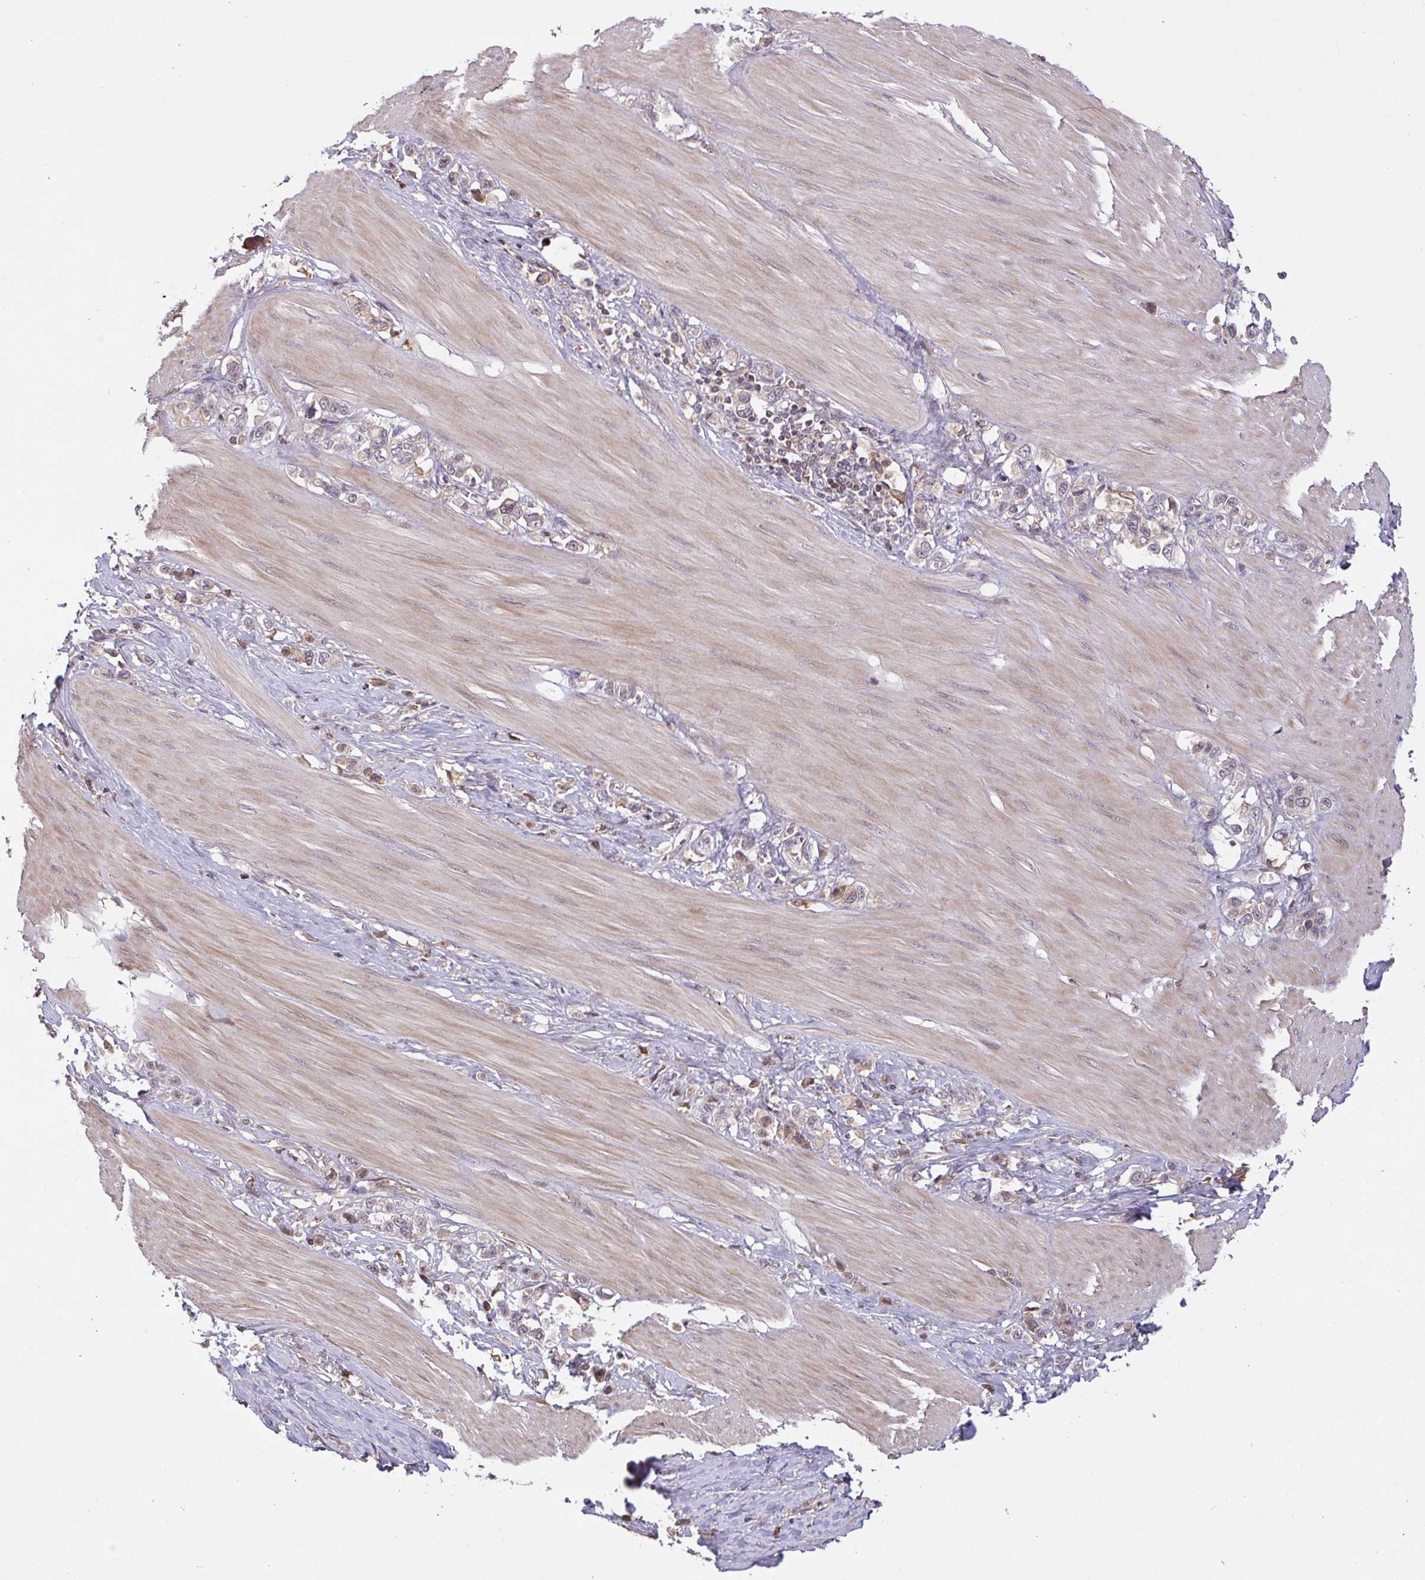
{"staining": {"intensity": "weak", "quantity": "<25%", "location": "nuclear"}, "tissue": "stomach cancer", "cell_type": "Tumor cells", "image_type": "cancer", "snomed": [{"axis": "morphology", "description": "Adenocarcinoma, NOS"}, {"axis": "topography", "description": "Stomach"}], "caption": "Tumor cells are negative for protein expression in human stomach adenocarcinoma.", "gene": "FCER1A", "patient": {"sex": "female", "age": 65}}